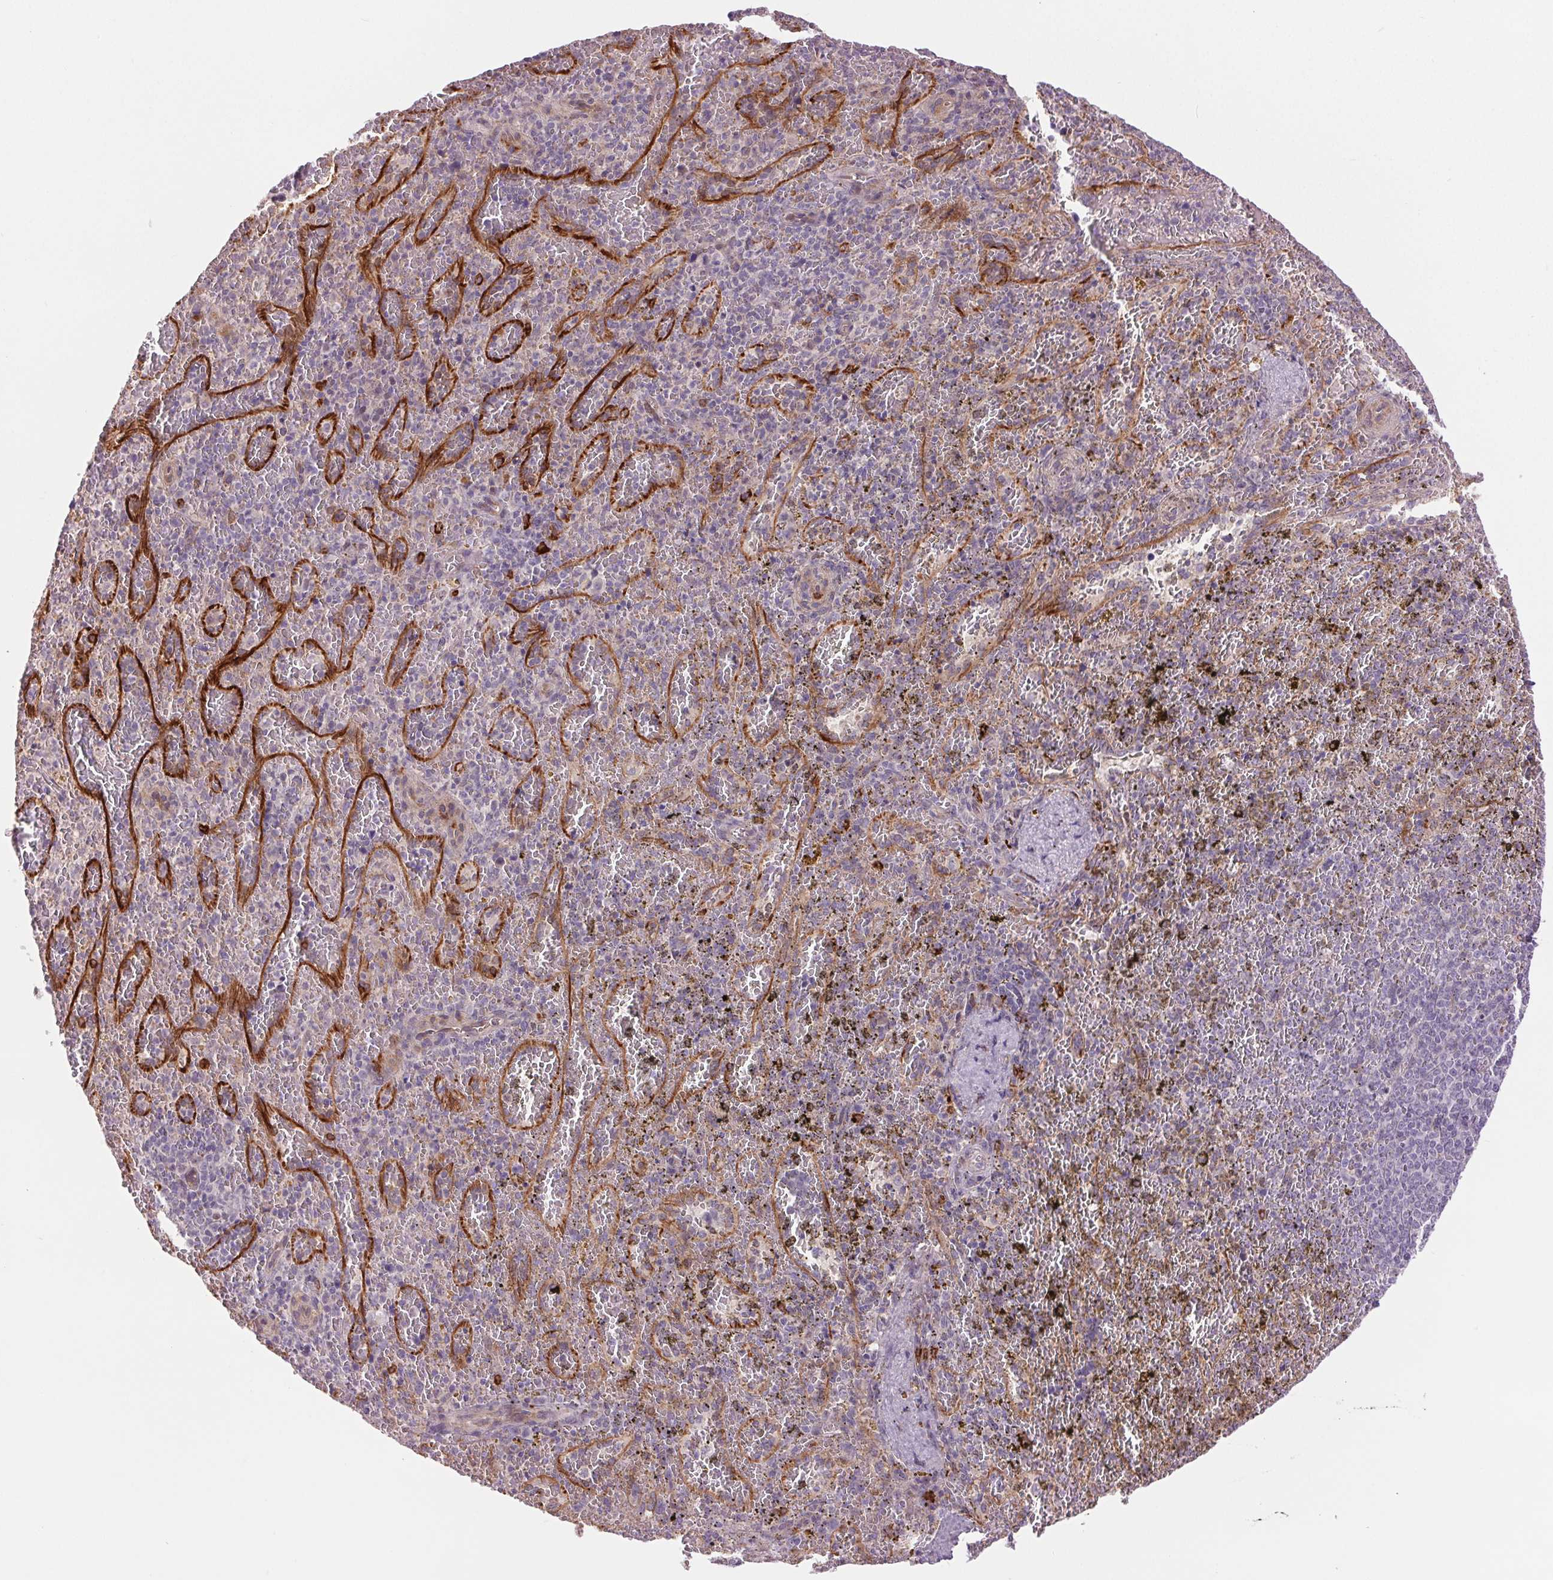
{"staining": {"intensity": "negative", "quantity": "none", "location": "none"}, "tissue": "spleen", "cell_type": "Cells in red pulp", "image_type": "normal", "snomed": [{"axis": "morphology", "description": "Normal tissue, NOS"}, {"axis": "topography", "description": "Spleen"}], "caption": "A micrograph of spleen stained for a protein demonstrates no brown staining in cells in red pulp. Nuclei are stained in blue.", "gene": "METTL17", "patient": {"sex": "female", "age": 50}}